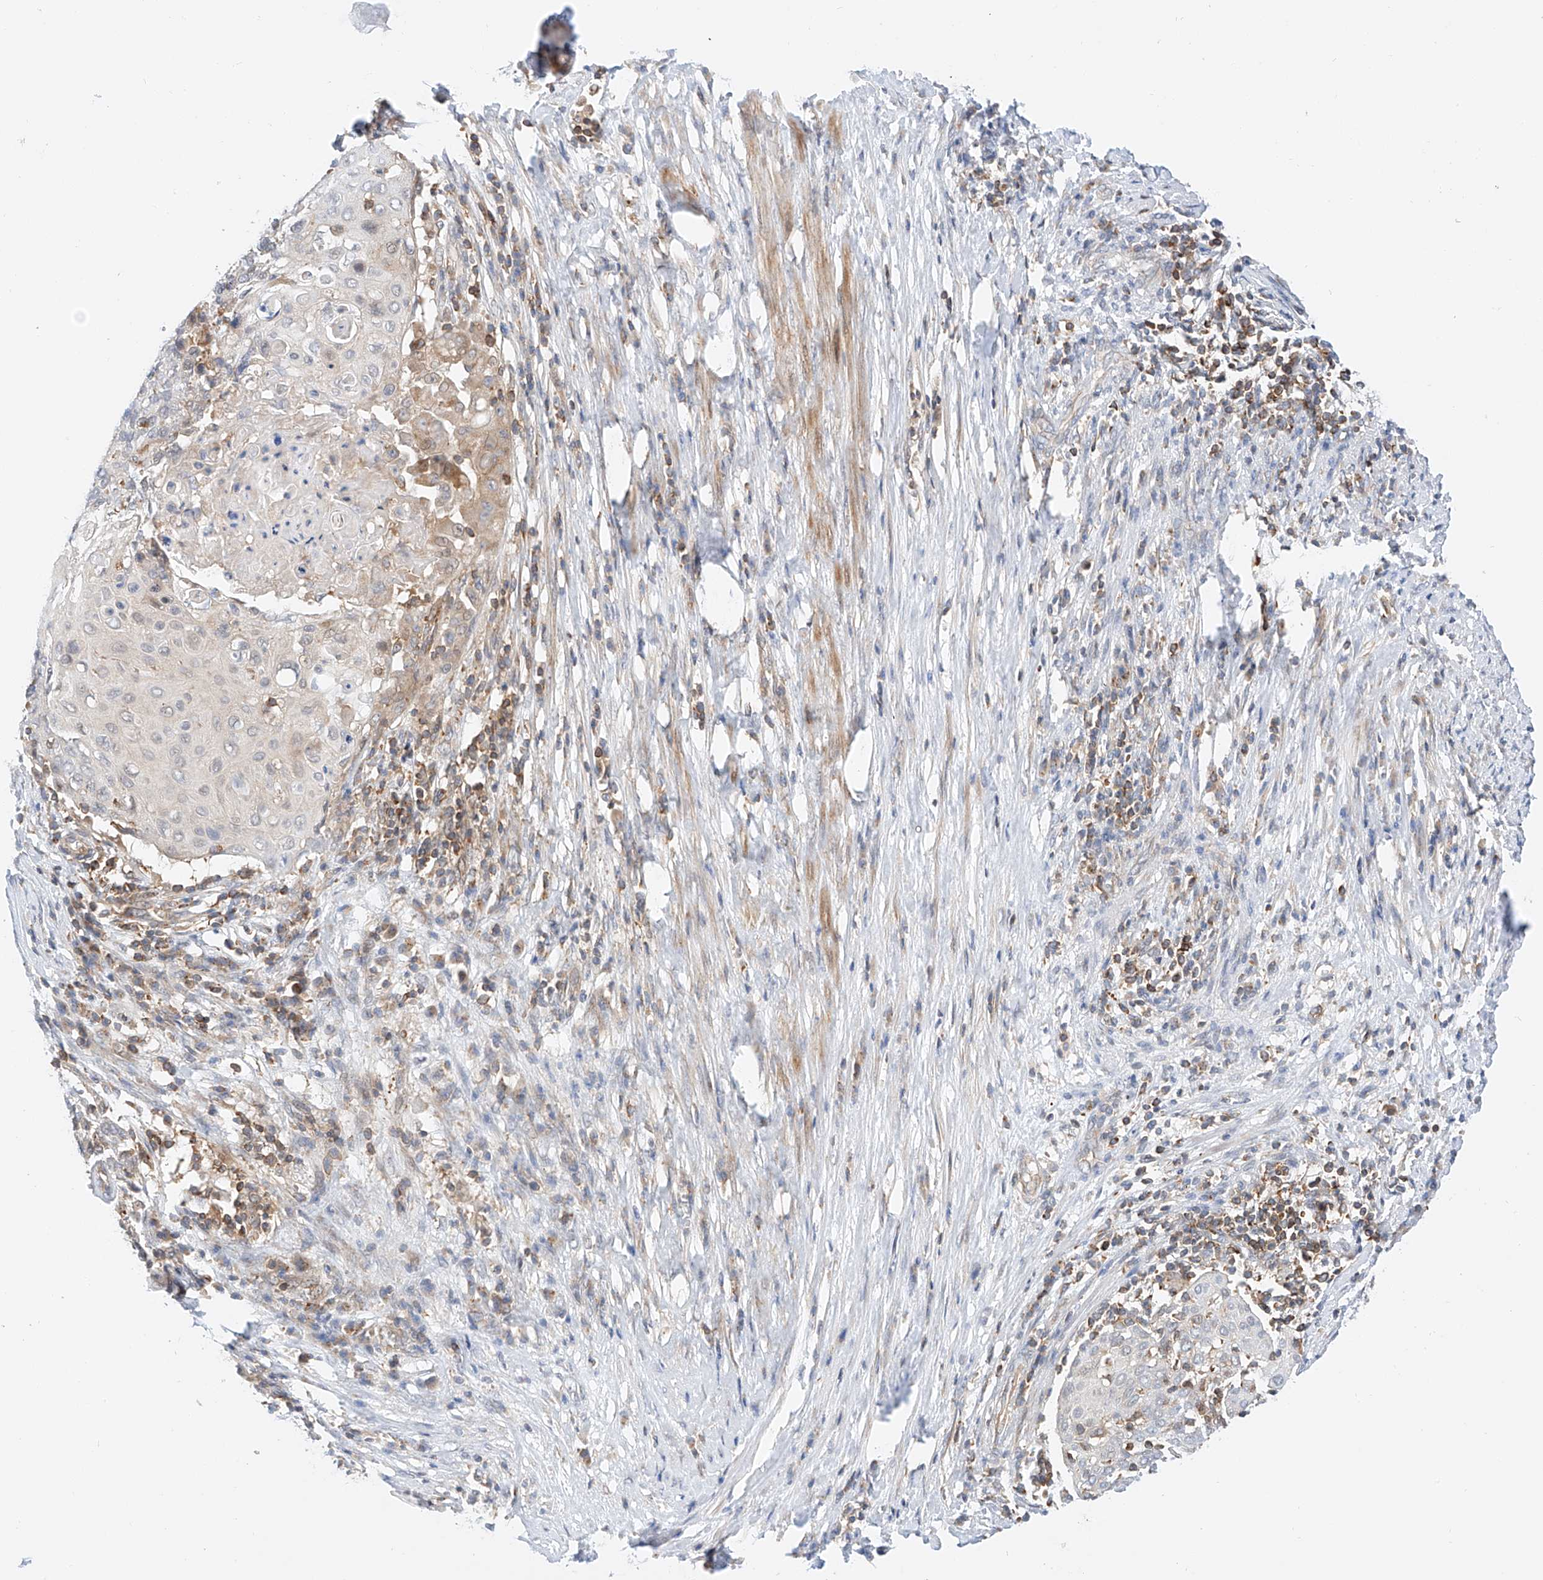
{"staining": {"intensity": "negative", "quantity": "none", "location": "none"}, "tissue": "cervical cancer", "cell_type": "Tumor cells", "image_type": "cancer", "snomed": [{"axis": "morphology", "description": "Squamous cell carcinoma, NOS"}, {"axis": "topography", "description": "Cervix"}], "caption": "Immunohistochemical staining of human cervical squamous cell carcinoma reveals no significant positivity in tumor cells. (DAB (3,3'-diaminobenzidine) IHC, high magnification).", "gene": "MFN2", "patient": {"sex": "female", "age": 39}}